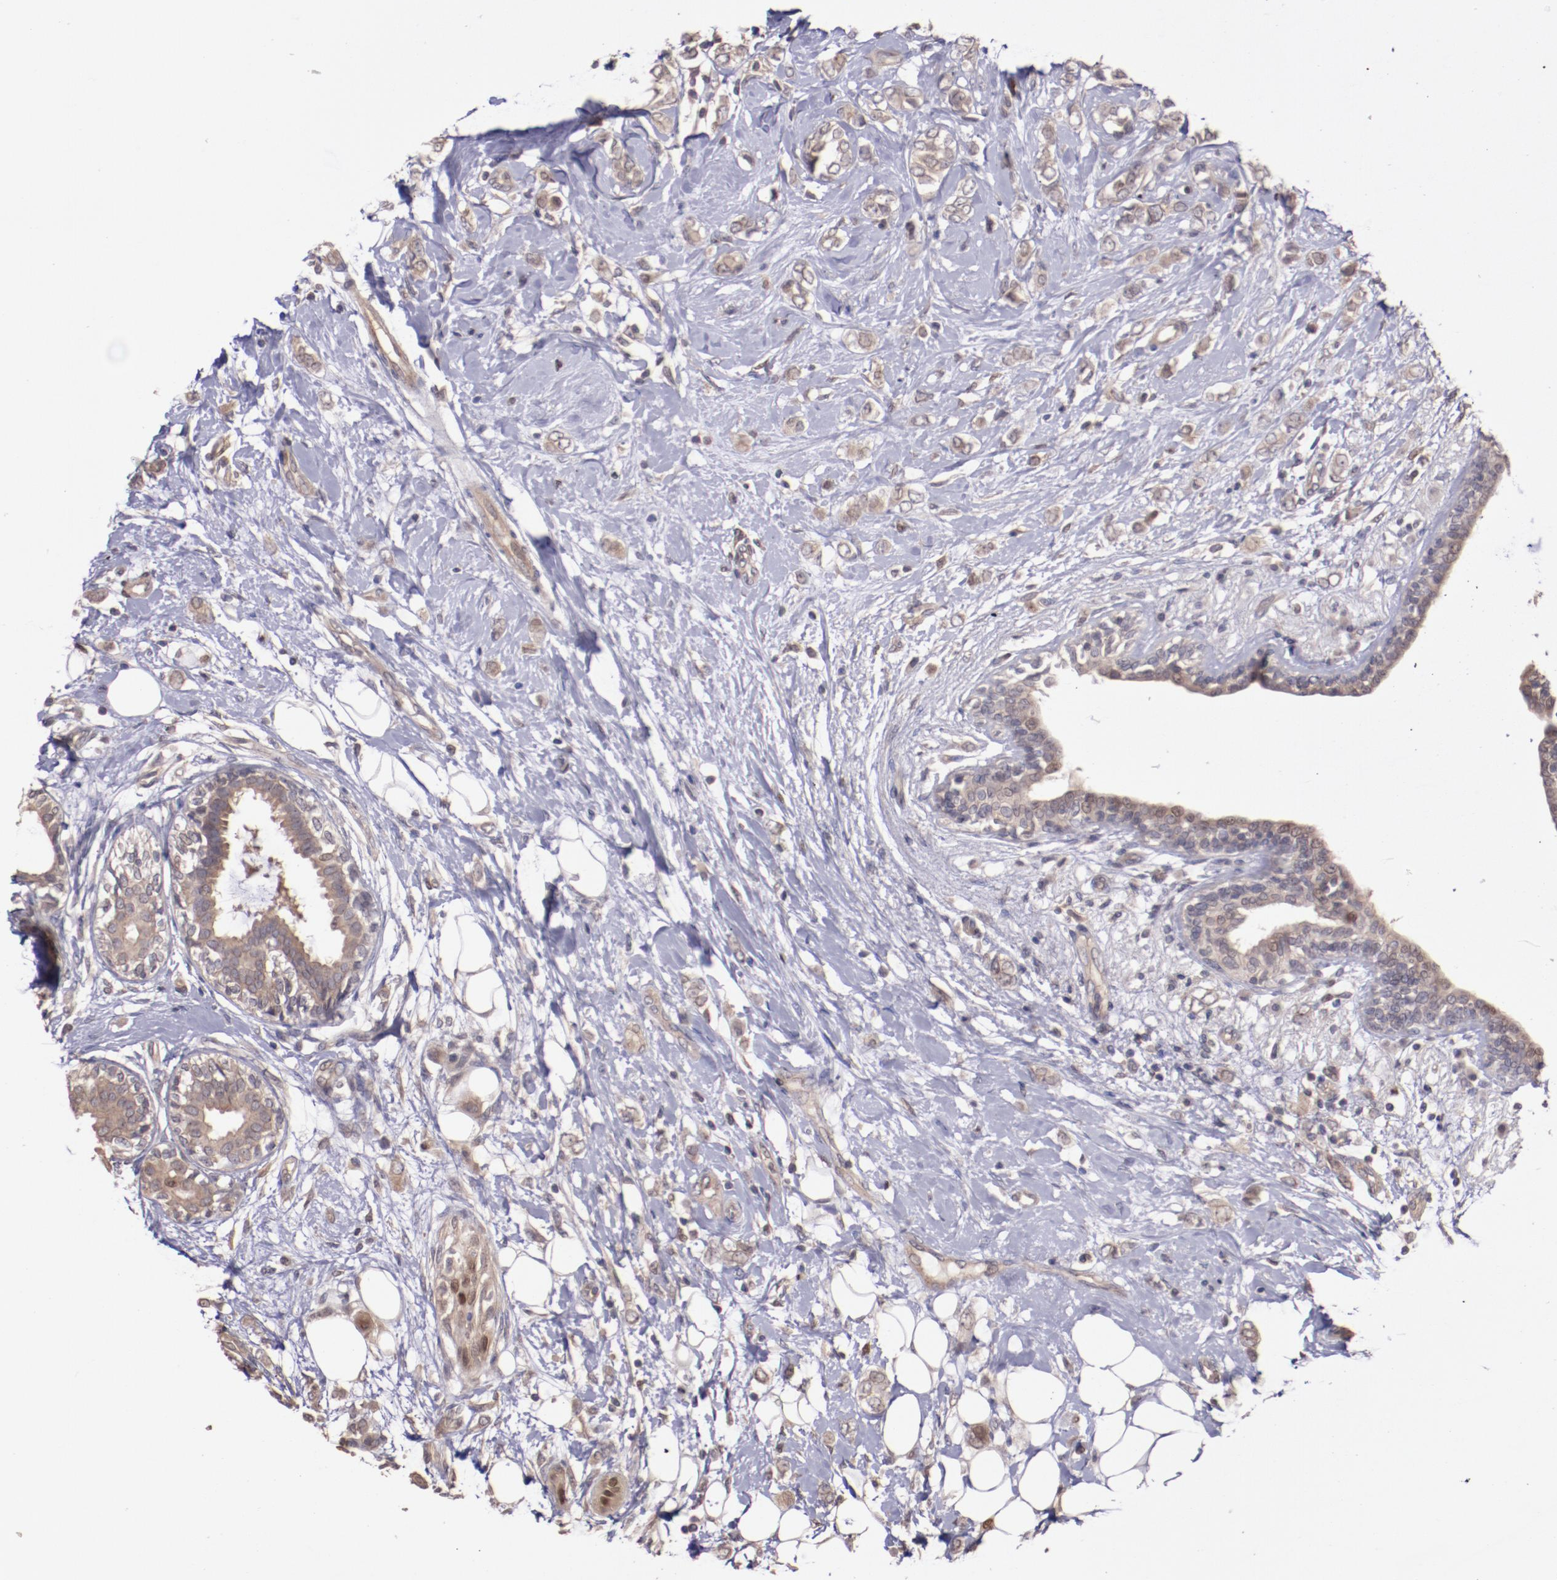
{"staining": {"intensity": "weak", "quantity": "25%-75%", "location": "cytoplasmic/membranous"}, "tissue": "breast cancer", "cell_type": "Tumor cells", "image_type": "cancer", "snomed": [{"axis": "morphology", "description": "Normal tissue, NOS"}, {"axis": "morphology", "description": "Lobular carcinoma"}, {"axis": "topography", "description": "Breast"}], "caption": "Breast lobular carcinoma tissue exhibits weak cytoplasmic/membranous staining in approximately 25%-75% of tumor cells", "gene": "NUP62CL", "patient": {"sex": "female", "age": 47}}